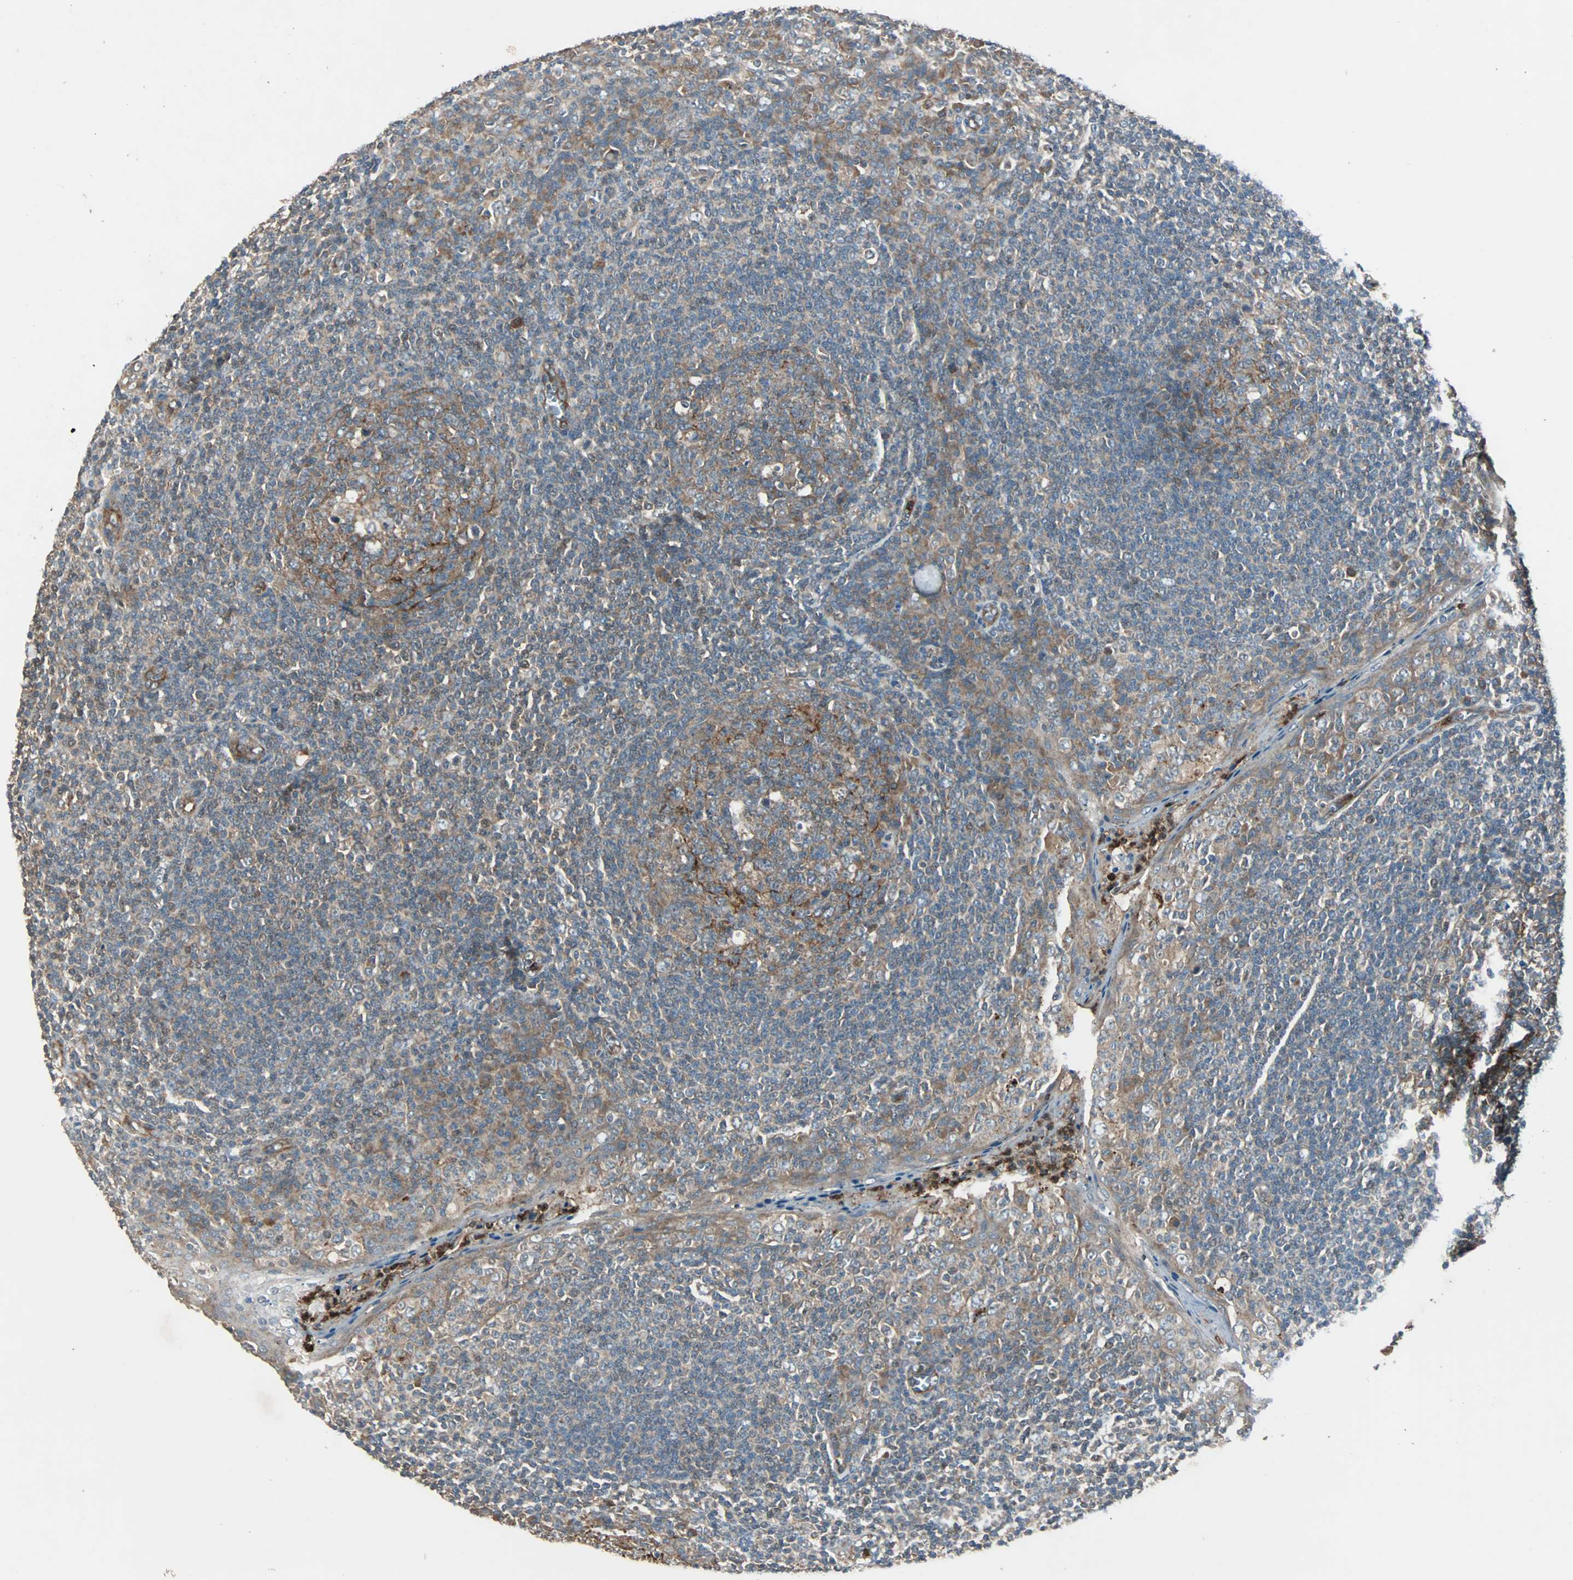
{"staining": {"intensity": "moderate", "quantity": ">75%", "location": "cytoplasmic/membranous"}, "tissue": "tonsil", "cell_type": "Germinal center cells", "image_type": "normal", "snomed": [{"axis": "morphology", "description": "Normal tissue, NOS"}, {"axis": "topography", "description": "Tonsil"}], "caption": "Tonsil stained for a protein (brown) demonstrates moderate cytoplasmic/membranous positive positivity in about >75% of germinal center cells.", "gene": "GCK", "patient": {"sex": "male", "age": 31}}